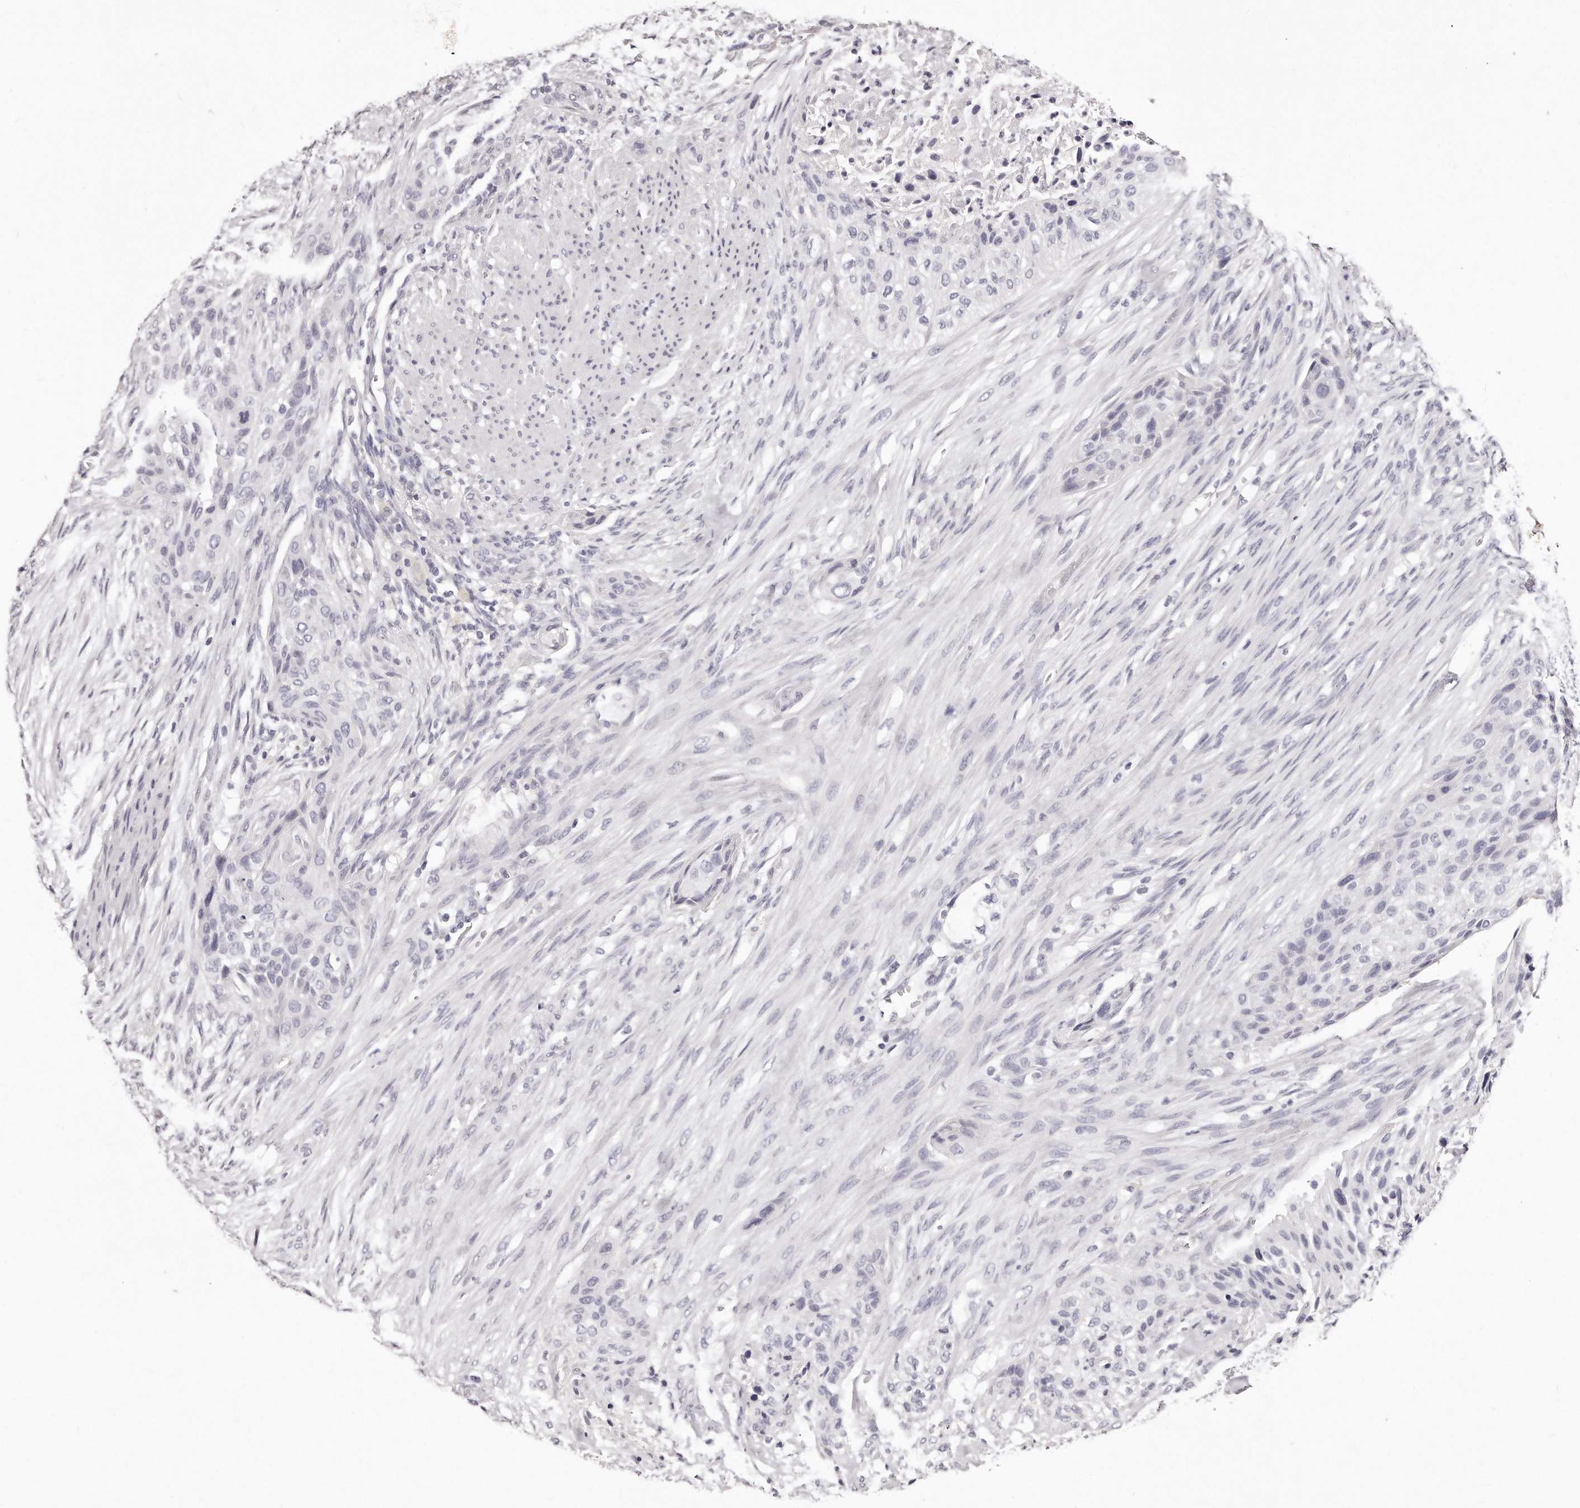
{"staining": {"intensity": "negative", "quantity": "none", "location": "none"}, "tissue": "urothelial cancer", "cell_type": "Tumor cells", "image_type": "cancer", "snomed": [{"axis": "morphology", "description": "Urothelial carcinoma, High grade"}, {"axis": "topography", "description": "Urinary bladder"}], "caption": "Immunohistochemistry histopathology image of neoplastic tissue: human urothelial cancer stained with DAB demonstrates no significant protein expression in tumor cells.", "gene": "GDA", "patient": {"sex": "male", "age": 35}}